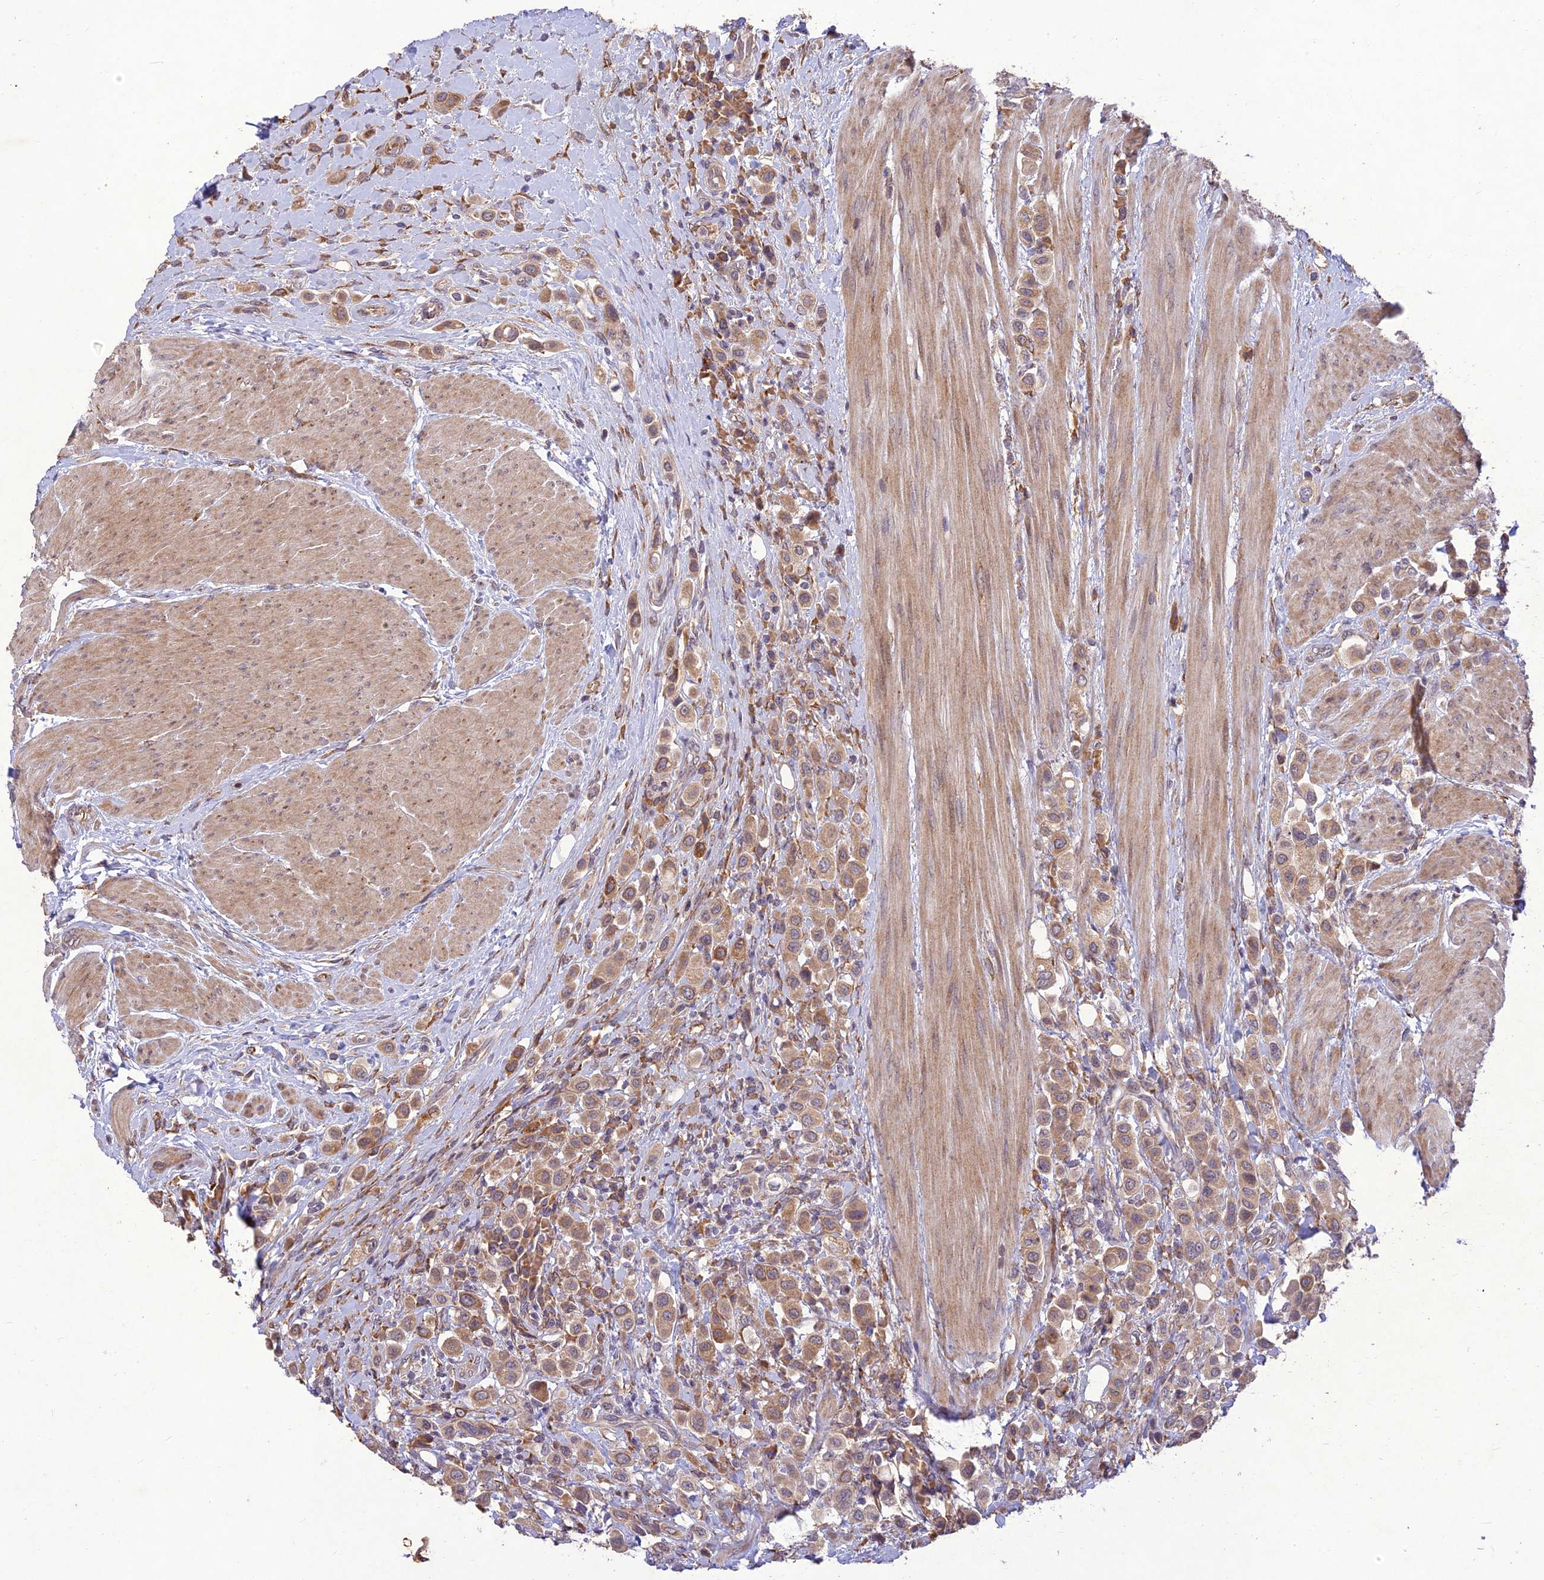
{"staining": {"intensity": "moderate", "quantity": ">75%", "location": "cytoplasmic/membranous"}, "tissue": "urothelial cancer", "cell_type": "Tumor cells", "image_type": "cancer", "snomed": [{"axis": "morphology", "description": "Urothelial carcinoma, High grade"}, {"axis": "topography", "description": "Urinary bladder"}], "caption": "The immunohistochemical stain highlights moderate cytoplasmic/membranous expression in tumor cells of high-grade urothelial carcinoma tissue.", "gene": "PPP1R11", "patient": {"sex": "male", "age": 50}}